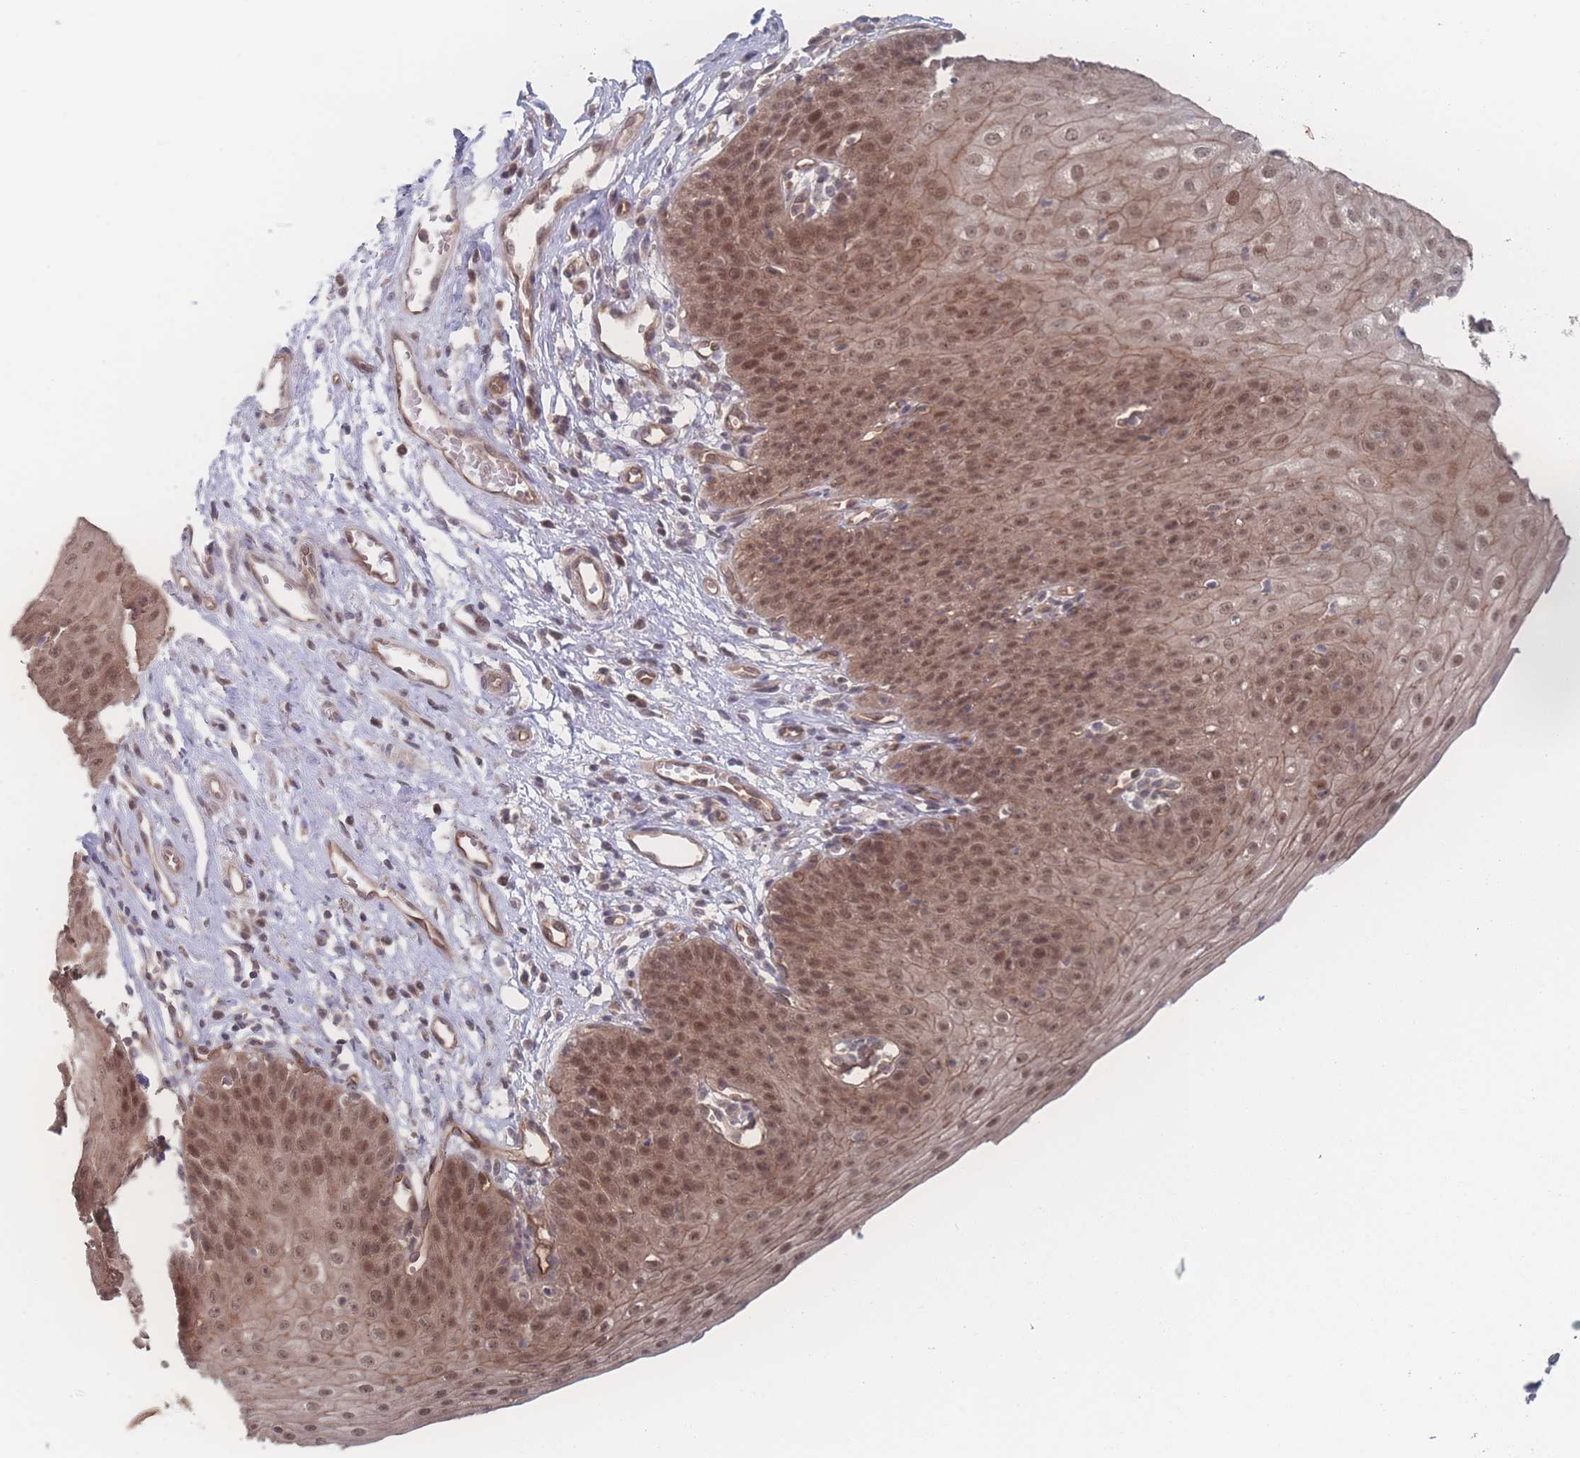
{"staining": {"intensity": "moderate", "quantity": ">75%", "location": "cytoplasmic/membranous,nuclear"}, "tissue": "esophagus", "cell_type": "Squamous epithelial cells", "image_type": "normal", "snomed": [{"axis": "morphology", "description": "Normal tissue, NOS"}, {"axis": "topography", "description": "Esophagus"}], "caption": "Esophagus stained for a protein exhibits moderate cytoplasmic/membranous,nuclear positivity in squamous epithelial cells. The protein of interest is shown in brown color, while the nuclei are stained blue.", "gene": "NBEAL1", "patient": {"sex": "male", "age": 71}}